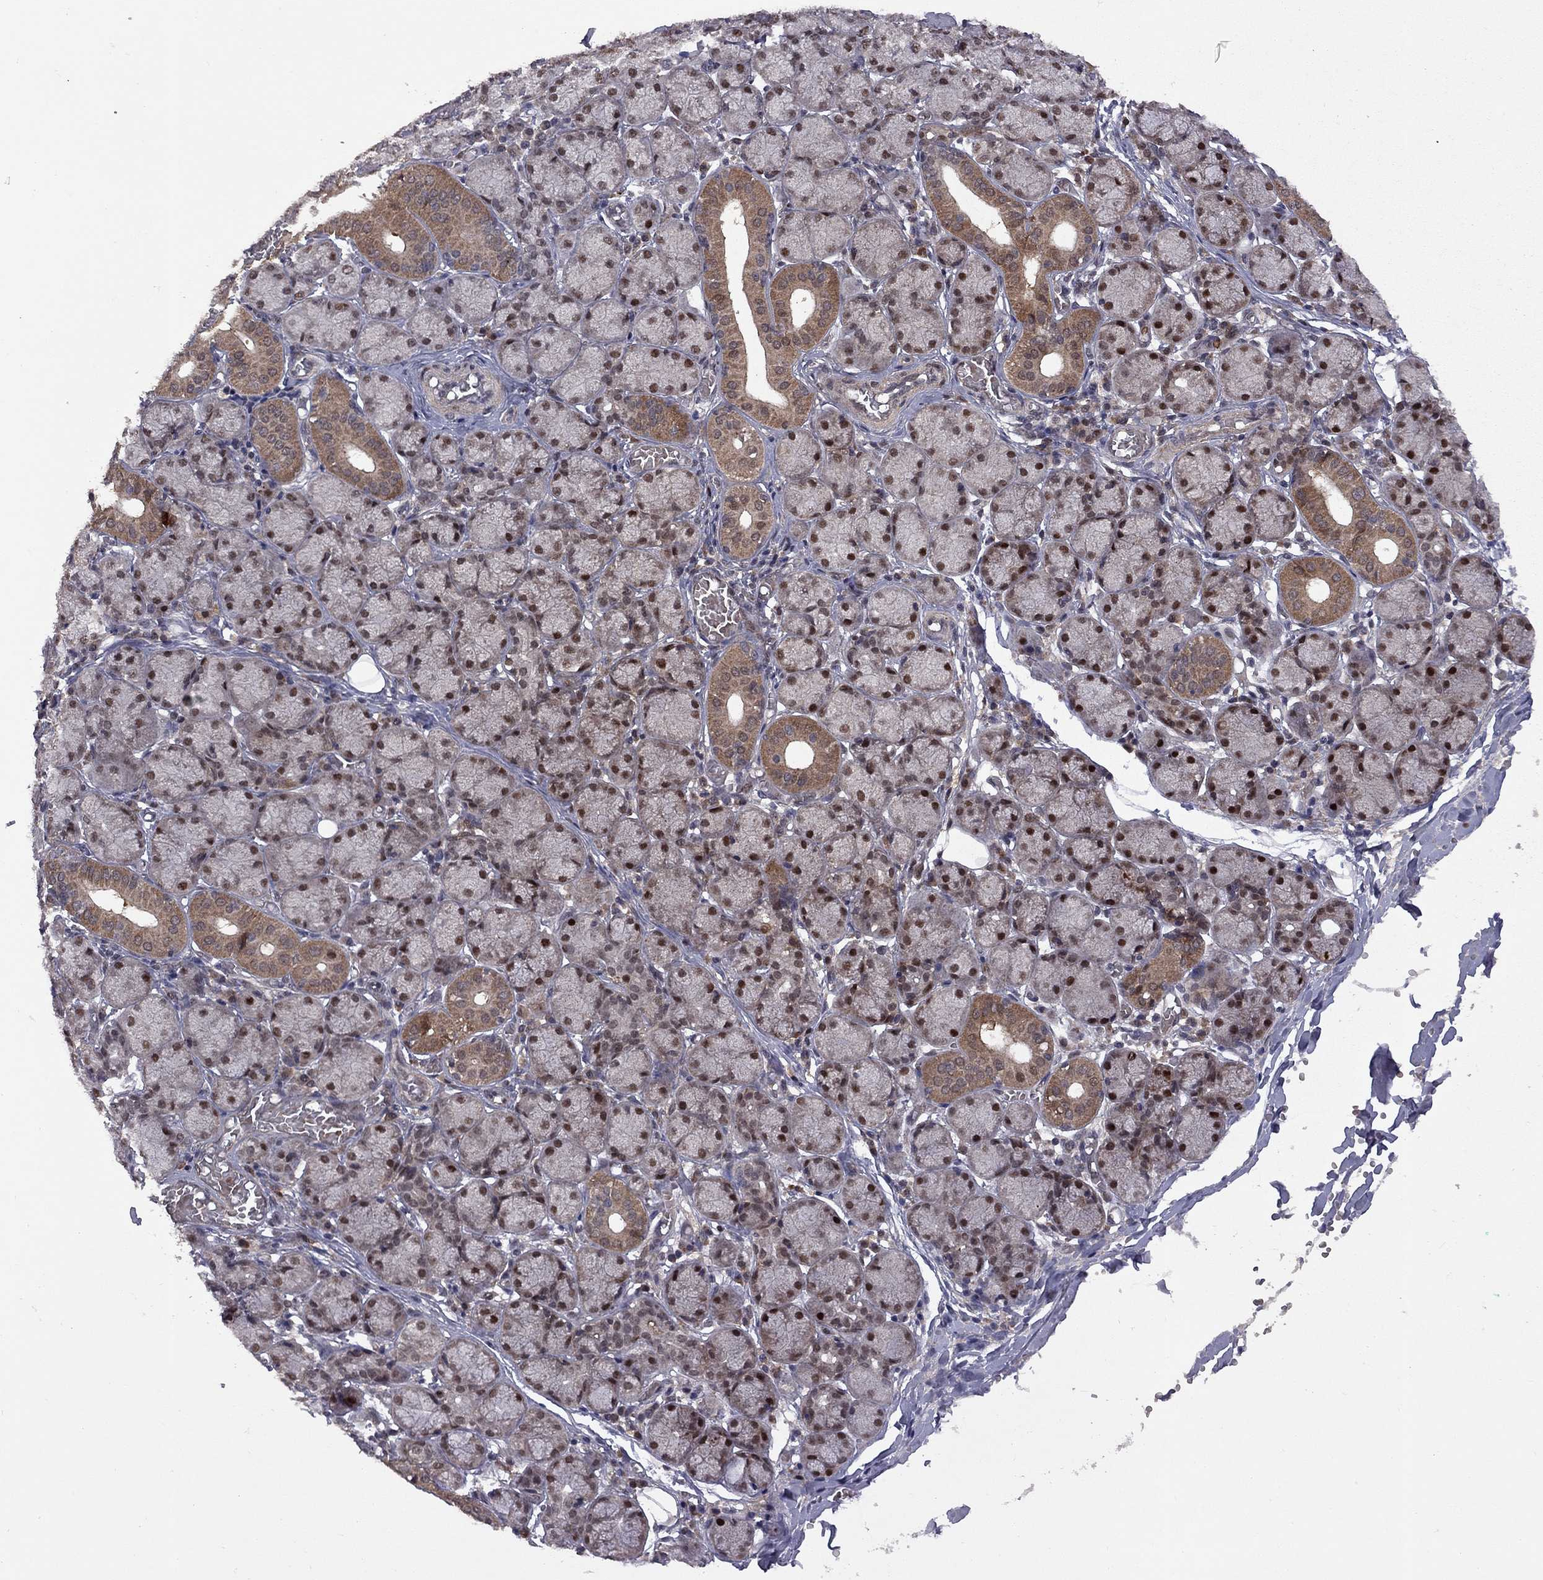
{"staining": {"intensity": "strong", "quantity": ">75%", "location": "nuclear"}, "tissue": "salivary gland", "cell_type": "Glandular cells", "image_type": "normal", "snomed": [{"axis": "morphology", "description": "Normal tissue, NOS"}, {"axis": "topography", "description": "Salivary gland"}, {"axis": "topography", "description": "Peripheral nerve tissue"}], "caption": "A high-resolution micrograph shows immunohistochemistry staining of benign salivary gland, which displays strong nuclear staining in about >75% of glandular cells.", "gene": "IPP", "patient": {"sex": "female", "age": 24}}